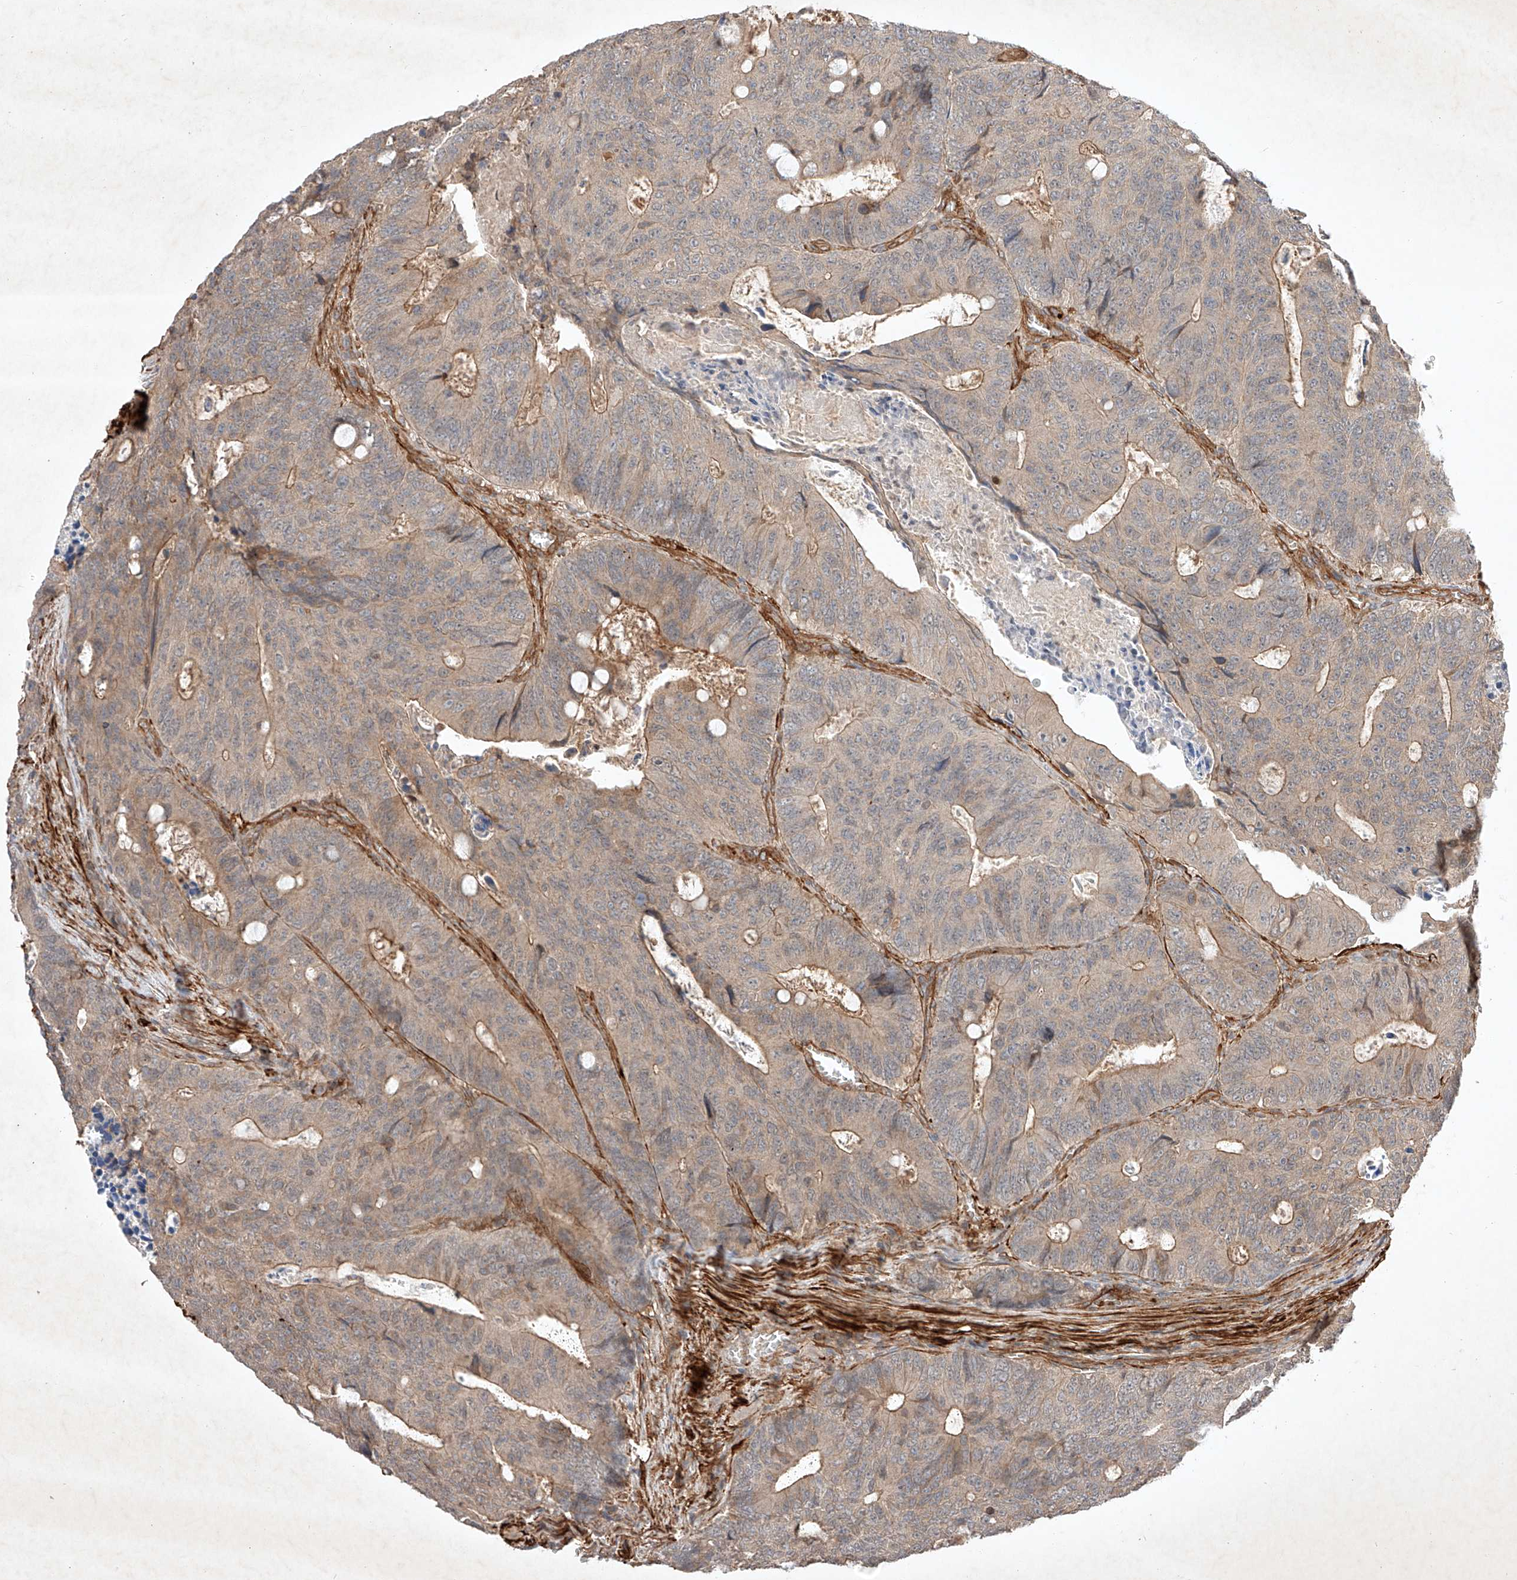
{"staining": {"intensity": "moderate", "quantity": "25%-75%", "location": "cytoplasmic/membranous"}, "tissue": "colorectal cancer", "cell_type": "Tumor cells", "image_type": "cancer", "snomed": [{"axis": "morphology", "description": "Adenocarcinoma, NOS"}, {"axis": "topography", "description": "Colon"}], "caption": "Protein expression analysis of colorectal cancer (adenocarcinoma) exhibits moderate cytoplasmic/membranous staining in about 25%-75% of tumor cells.", "gene": "ARHGAP33", "patient": {"sex": "male", "age": 87}}